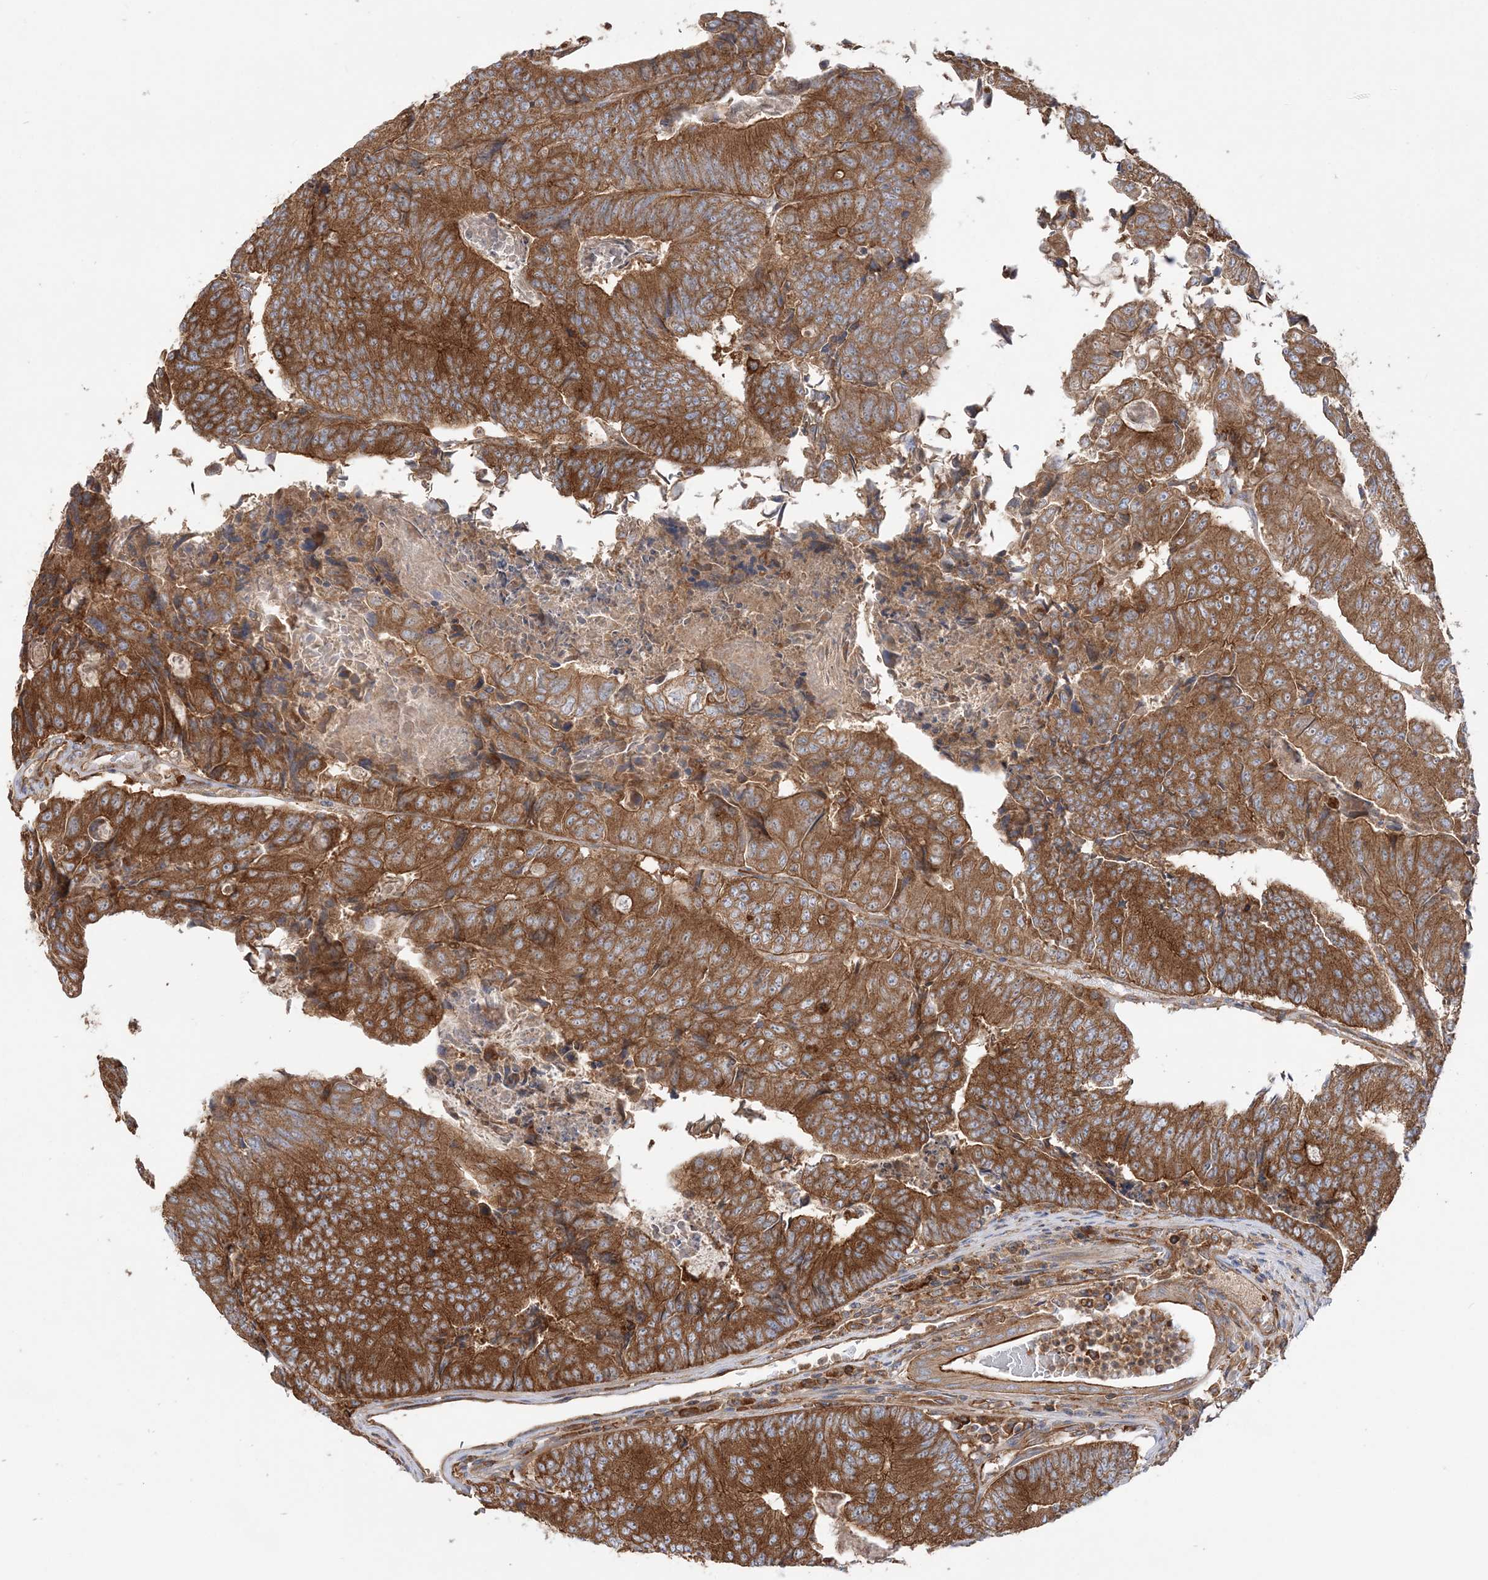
{"staining": {"intensity": "strong", "quantity": ">75%", "location": "cytoplasmic/membranous"}, "tissue": "colorectal cancer", "cell_type": "Tumor cells", "image_type": "cancer", "snomed": [{"axis": "morphology", "description": "Adenocarcinoma, NOS"}, {"axis": "topography", "description": "Colon"}], "caption": "This histopathology image shows immunohistochemistry (IHC) staining of colorectal cancer, with high strong cytoplasmic/membranous staining in about >75% of tumor cells.", "gene": "TBC1D5", "patient": {"sex": "female", "age": 67}}